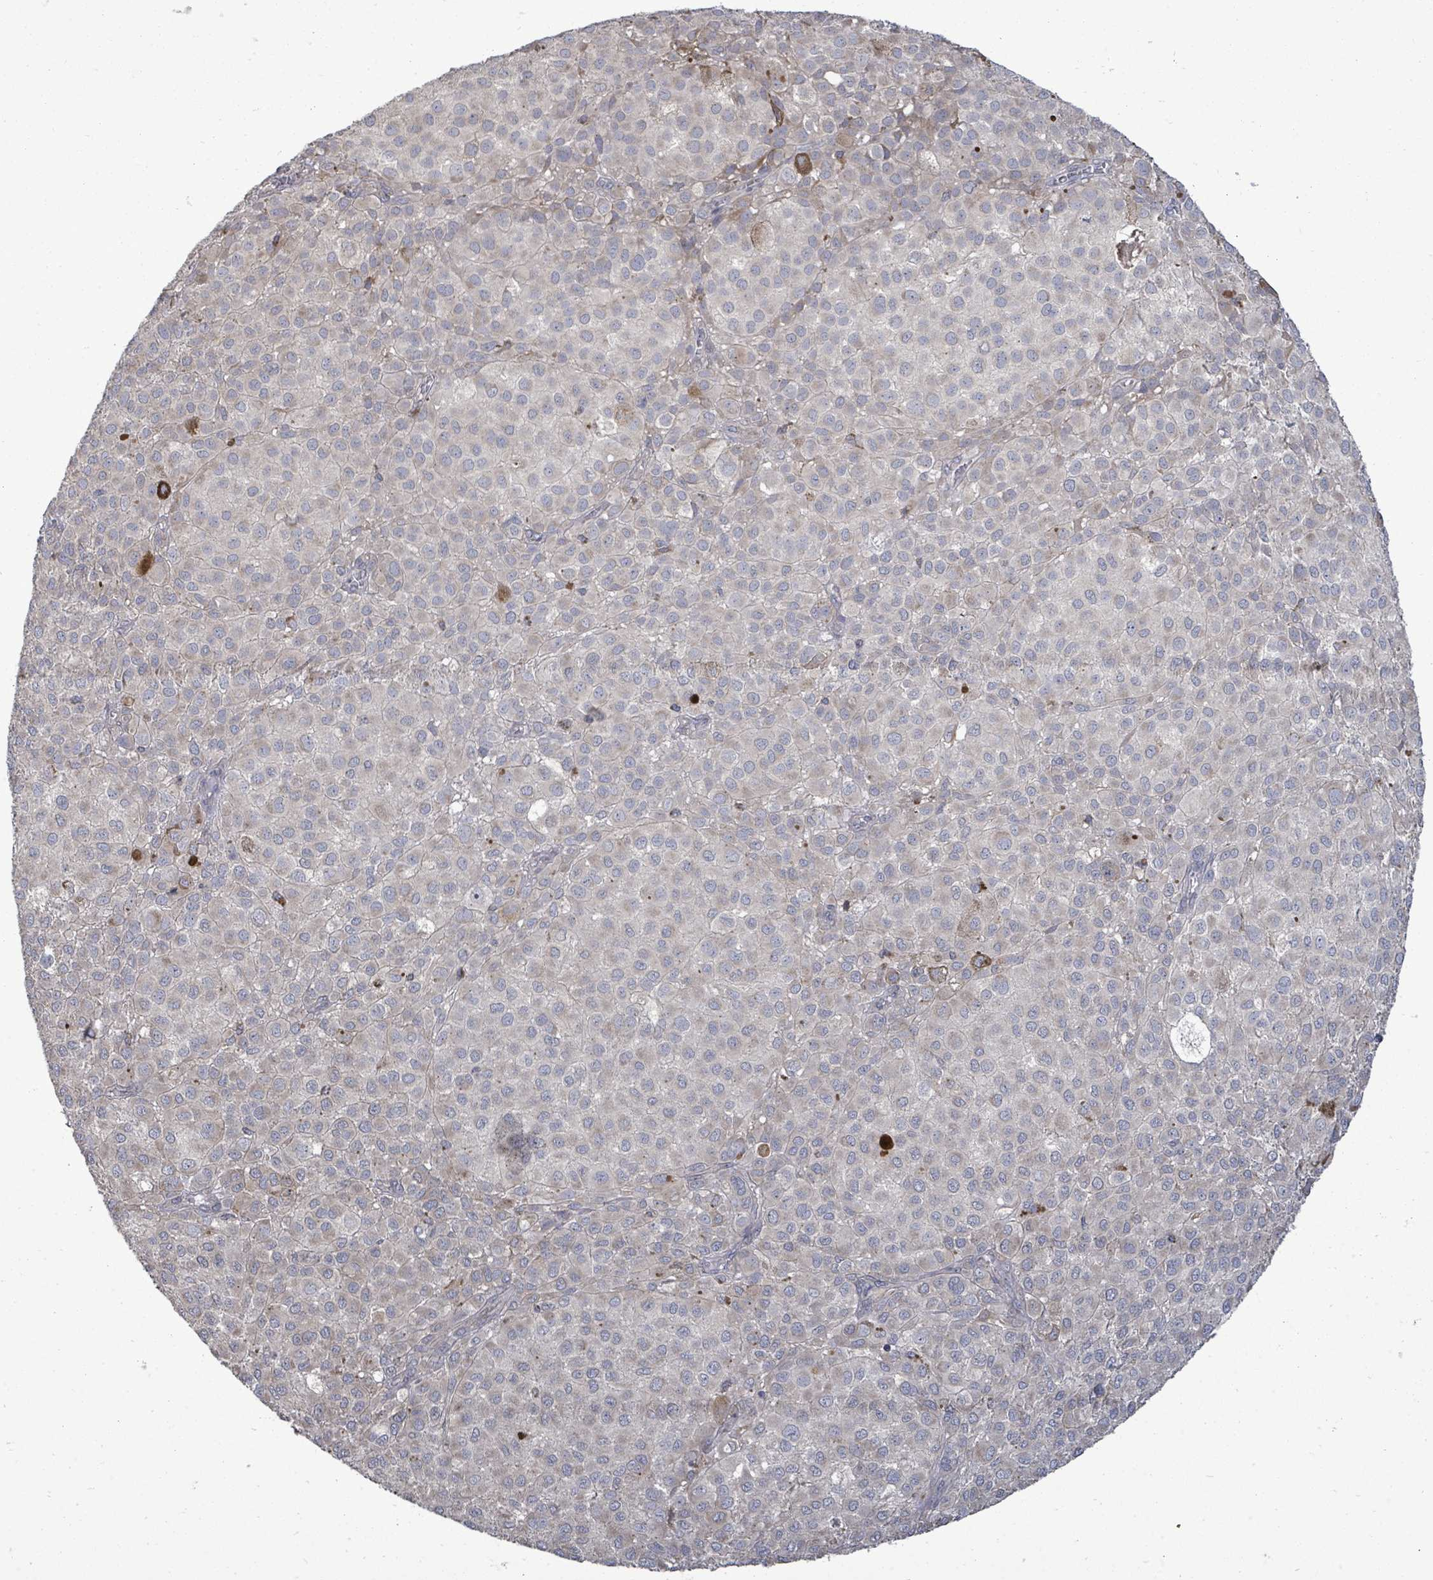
{"staining": {"intensity": "weak", "quantity": "<25%", "location": "cytoplasmic/membranous"}, "tissue": "melanoma", "cell_type": "Tumor cells", "image_type": "cancer", "snomed": [{"axis": "morphology", "description": "Malignant melanoma, NOS"}, {"axis": "topography", "description": "Skin"}], "caption": "Malignant melanoma was stained to show a protein in brown. There is no significant staining in tumor cells.", "gene": "POMGNT2", "patient": {"sex": "male", "age": 64}}